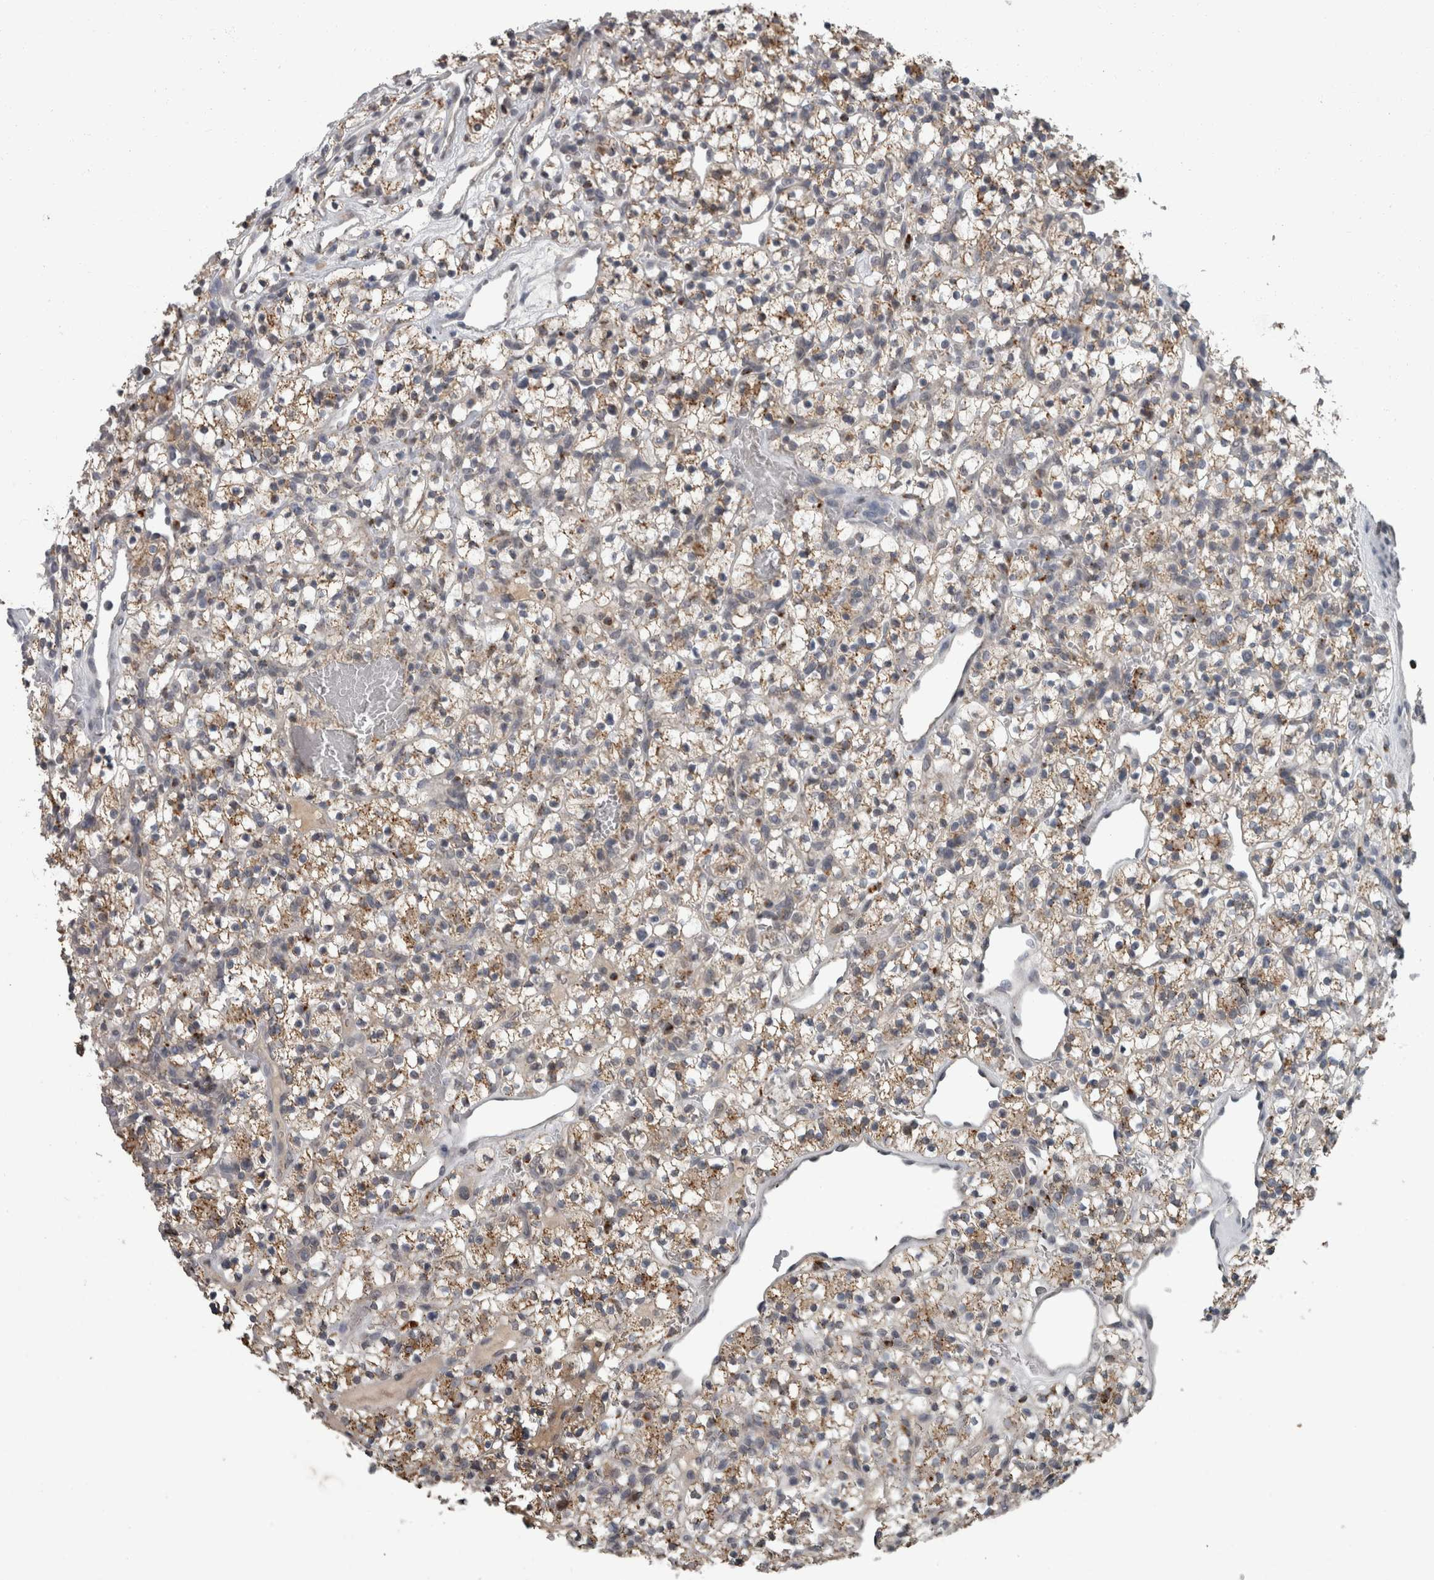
{"staining": {"intensity": "moderate", "quantity": ">75%", "location": "cytoplasmic/membranous"}, "tissue": "renal cancer", "cell_type": "Tumor cells", "image_type": "cancer", "snomed": [{"axis": "morphology", "description": "Adenocarcinoma, NOS"}, {"axis": "topography", "description": "Kidney"}], "caption": "Renal cancer (adenocarcinoma) stained for a protein (brown) shows moderate cytoplasmic/membranous positive positivity in about >75% of tumor cells.", "gene": "NAAA", "patient": {"sex": "female", "age": 57}}